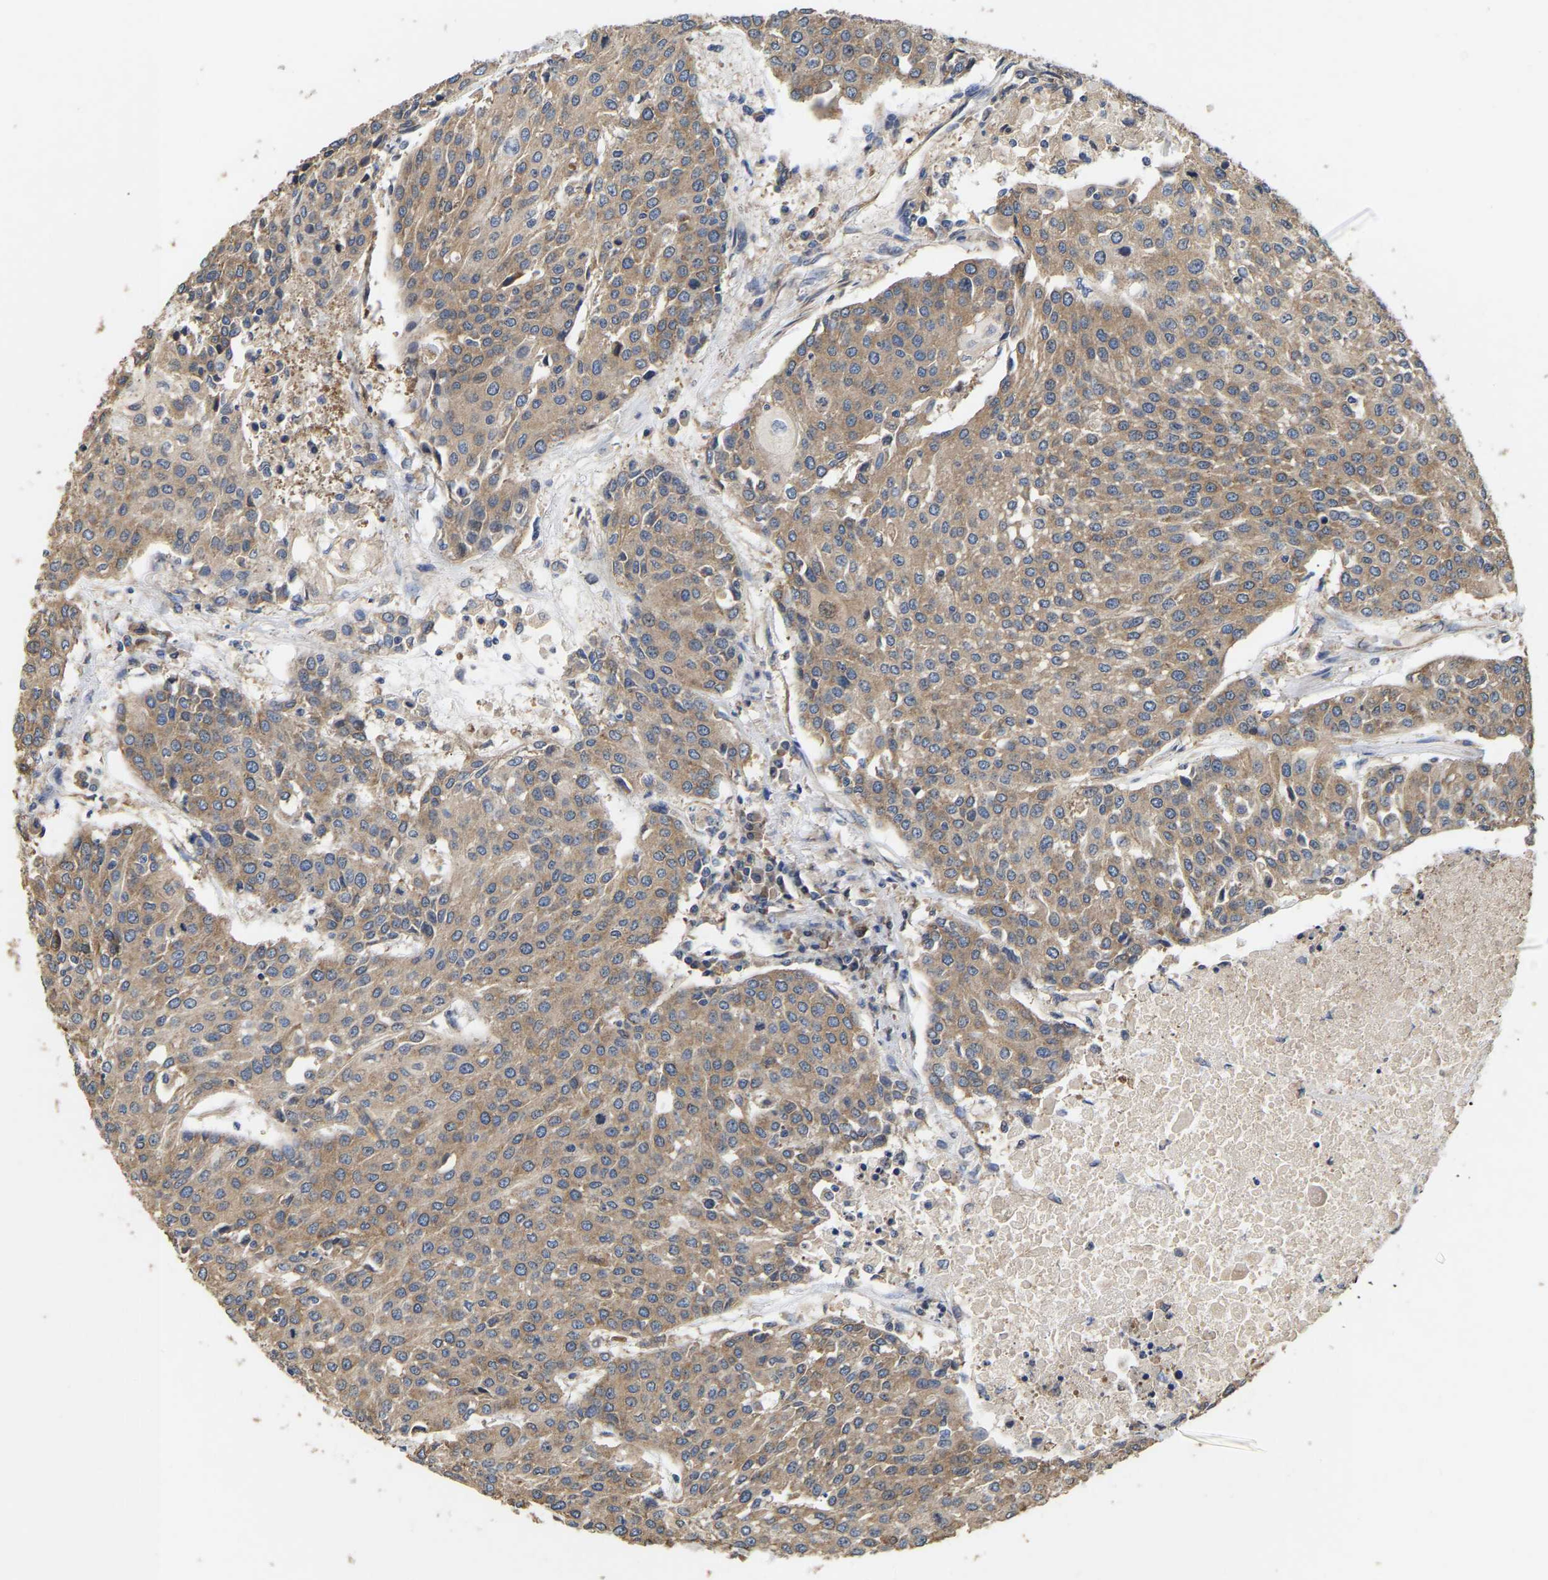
{"staining": {"intensity": "moderate", "quantity": ">75%", "location": "cytoplasmic/membranous"}, "tissue": "urothelial cancer", "cell_type": "Tumor cells", "image_type": "cancer", "snomed": [{"axis": "morphology", "description": "Urothelial carcinoma, High grade"}, {"axis": "topography", "description": "Urinary bladder"}], "caption": "High-grade urothelial carcinoma tissue displays moderate cytoplasmic/membranous staining in about >75% of tumor cells, visualized by immunohistochemistry.", "gene": "AIMP2", "patient": {"sex": "female", "age": 85}}